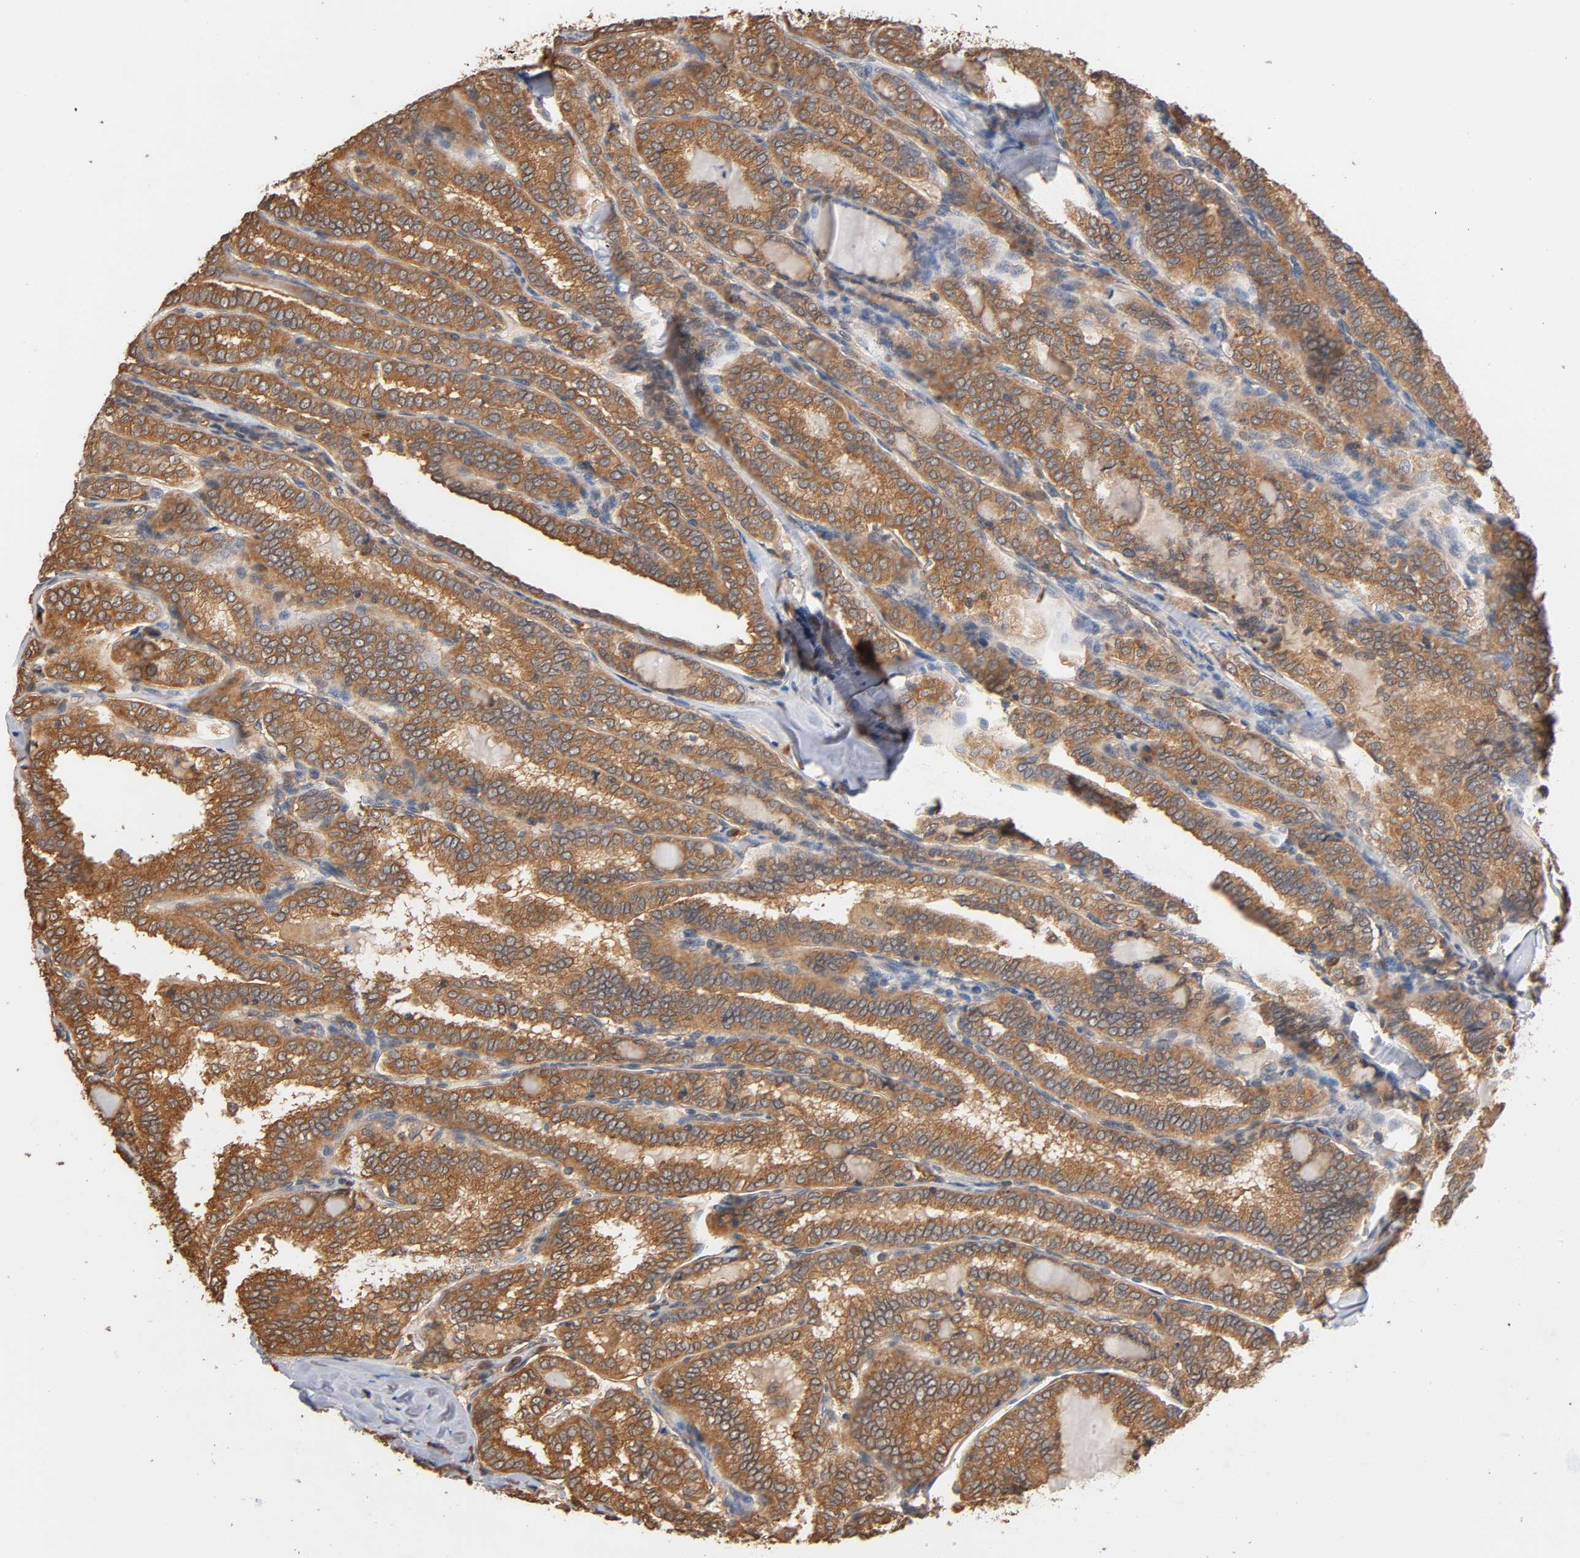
{"staining": {"intensity": "strong", "quantity": ">75%", "location": "cytoplasmic/membranous"}, "tissue": "thyroid cancer", "cell_type": "Tumor cells", "image_type": "cancer", "snomed": [{"axis": "morphology", "description": "Papillary adenocarcinoma, NOS"}, {"axis": "topography", "description": "Thyroid gland"}], "caption": "Thyroid cancer stained for a protein demonstrates strong cytoplasmic/membranous positivity in tumor cells.", "gene": "ALDOA", "patient": {"sex": "female", "age": 30}}